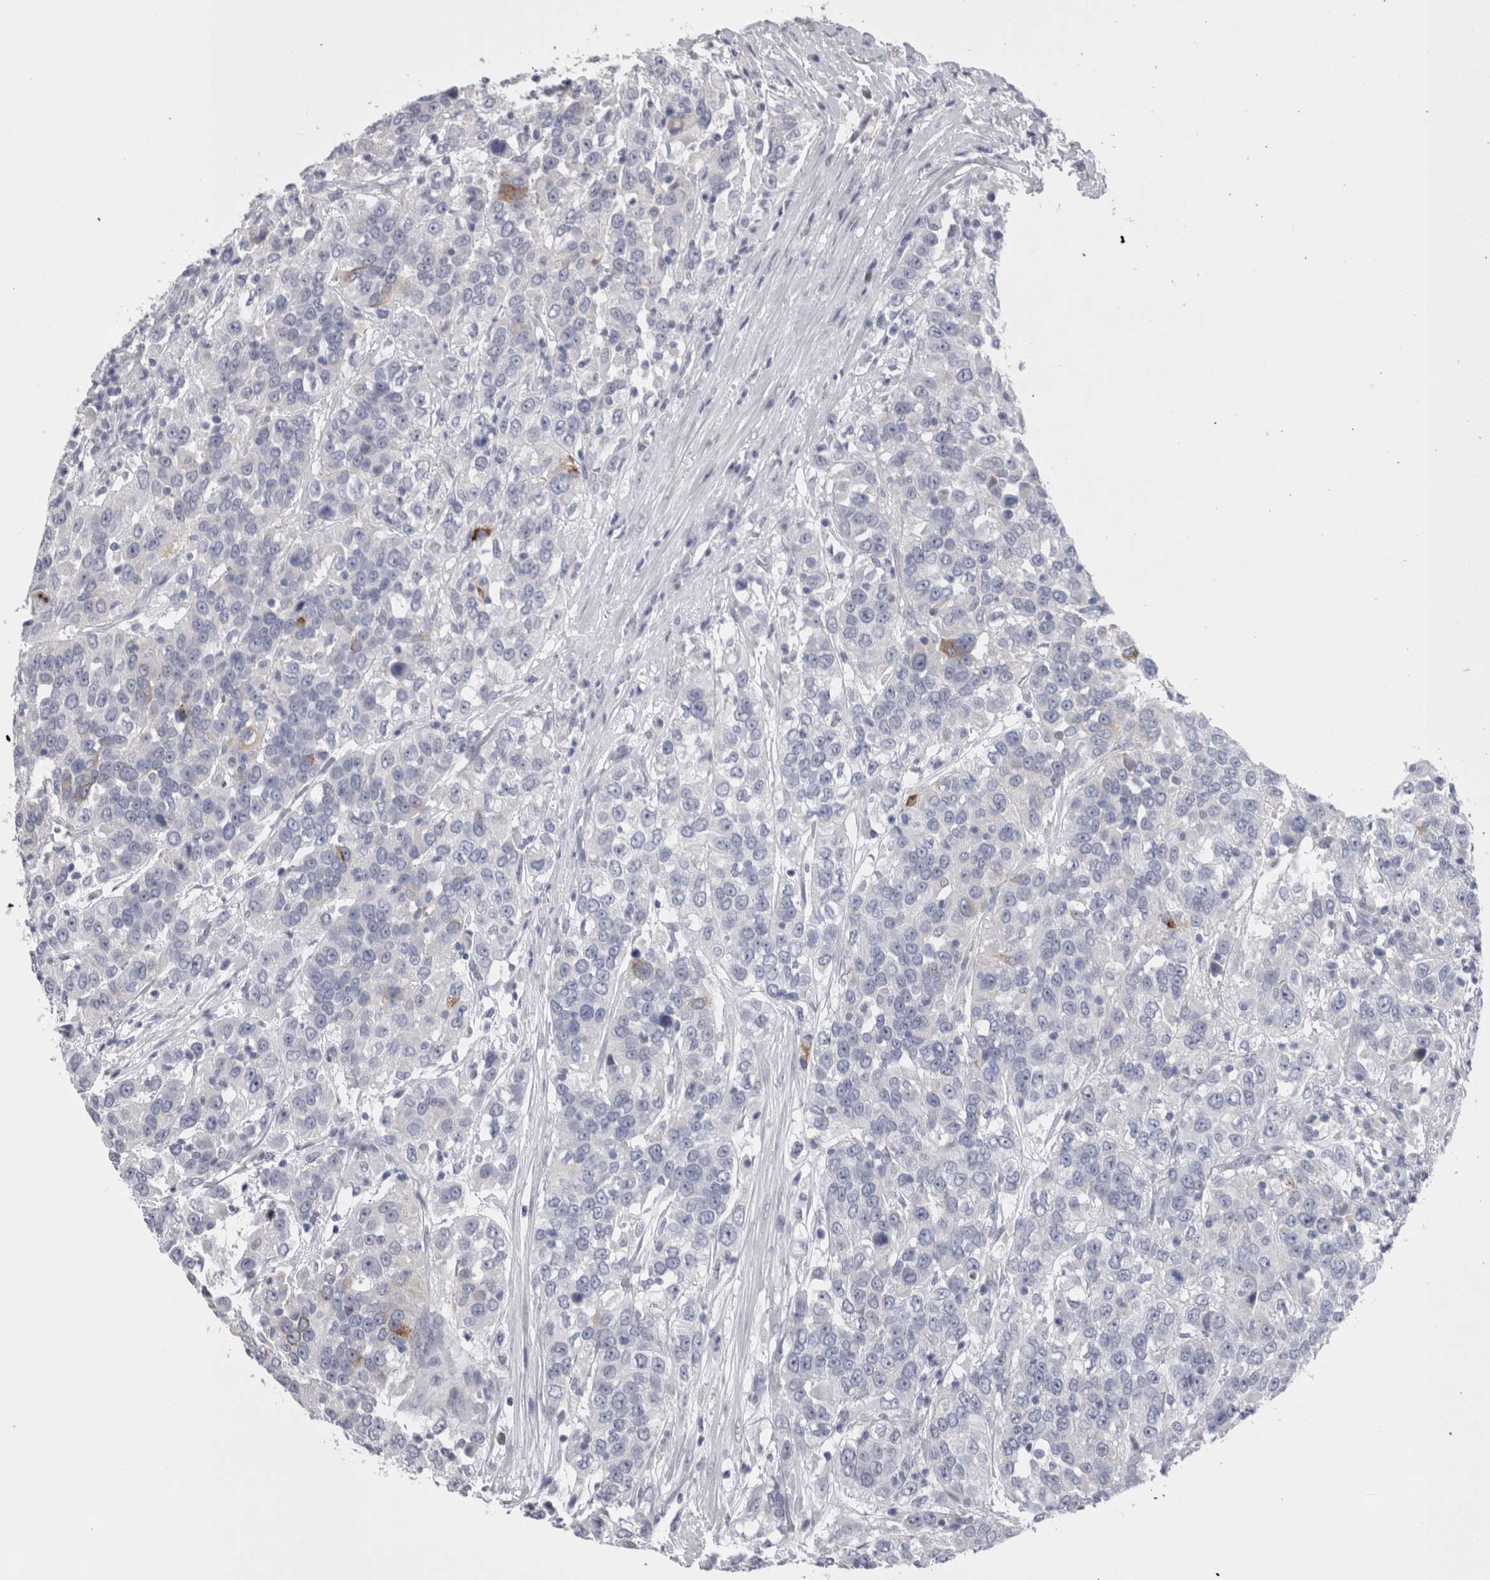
{"staining": {"intensity": "weak", "quantity": "<25%", "location": "cytoplasmic/membranous"}, "tissue": "urothelial cancer", "cell_type": "Tumor cells", "image_type": "cancer", "snomed": [{"axis": "morphology", "description": "Urothelial carcinoma, High grade"}, {"axis": "topography", "description": "Urinary bladder"}], "caption": "Immunohistochemistry image of urothelial carcinoma (high-grade) stained for a protein (brown), which shows no expression in tumor cells. Brightfield microscopy of immunohistochemistry stained with DAB (brown) and hematoxylin (blue), captured at high magnification.", "gene": "PWP2", "patient": {"sex": "female", "age": 80}}